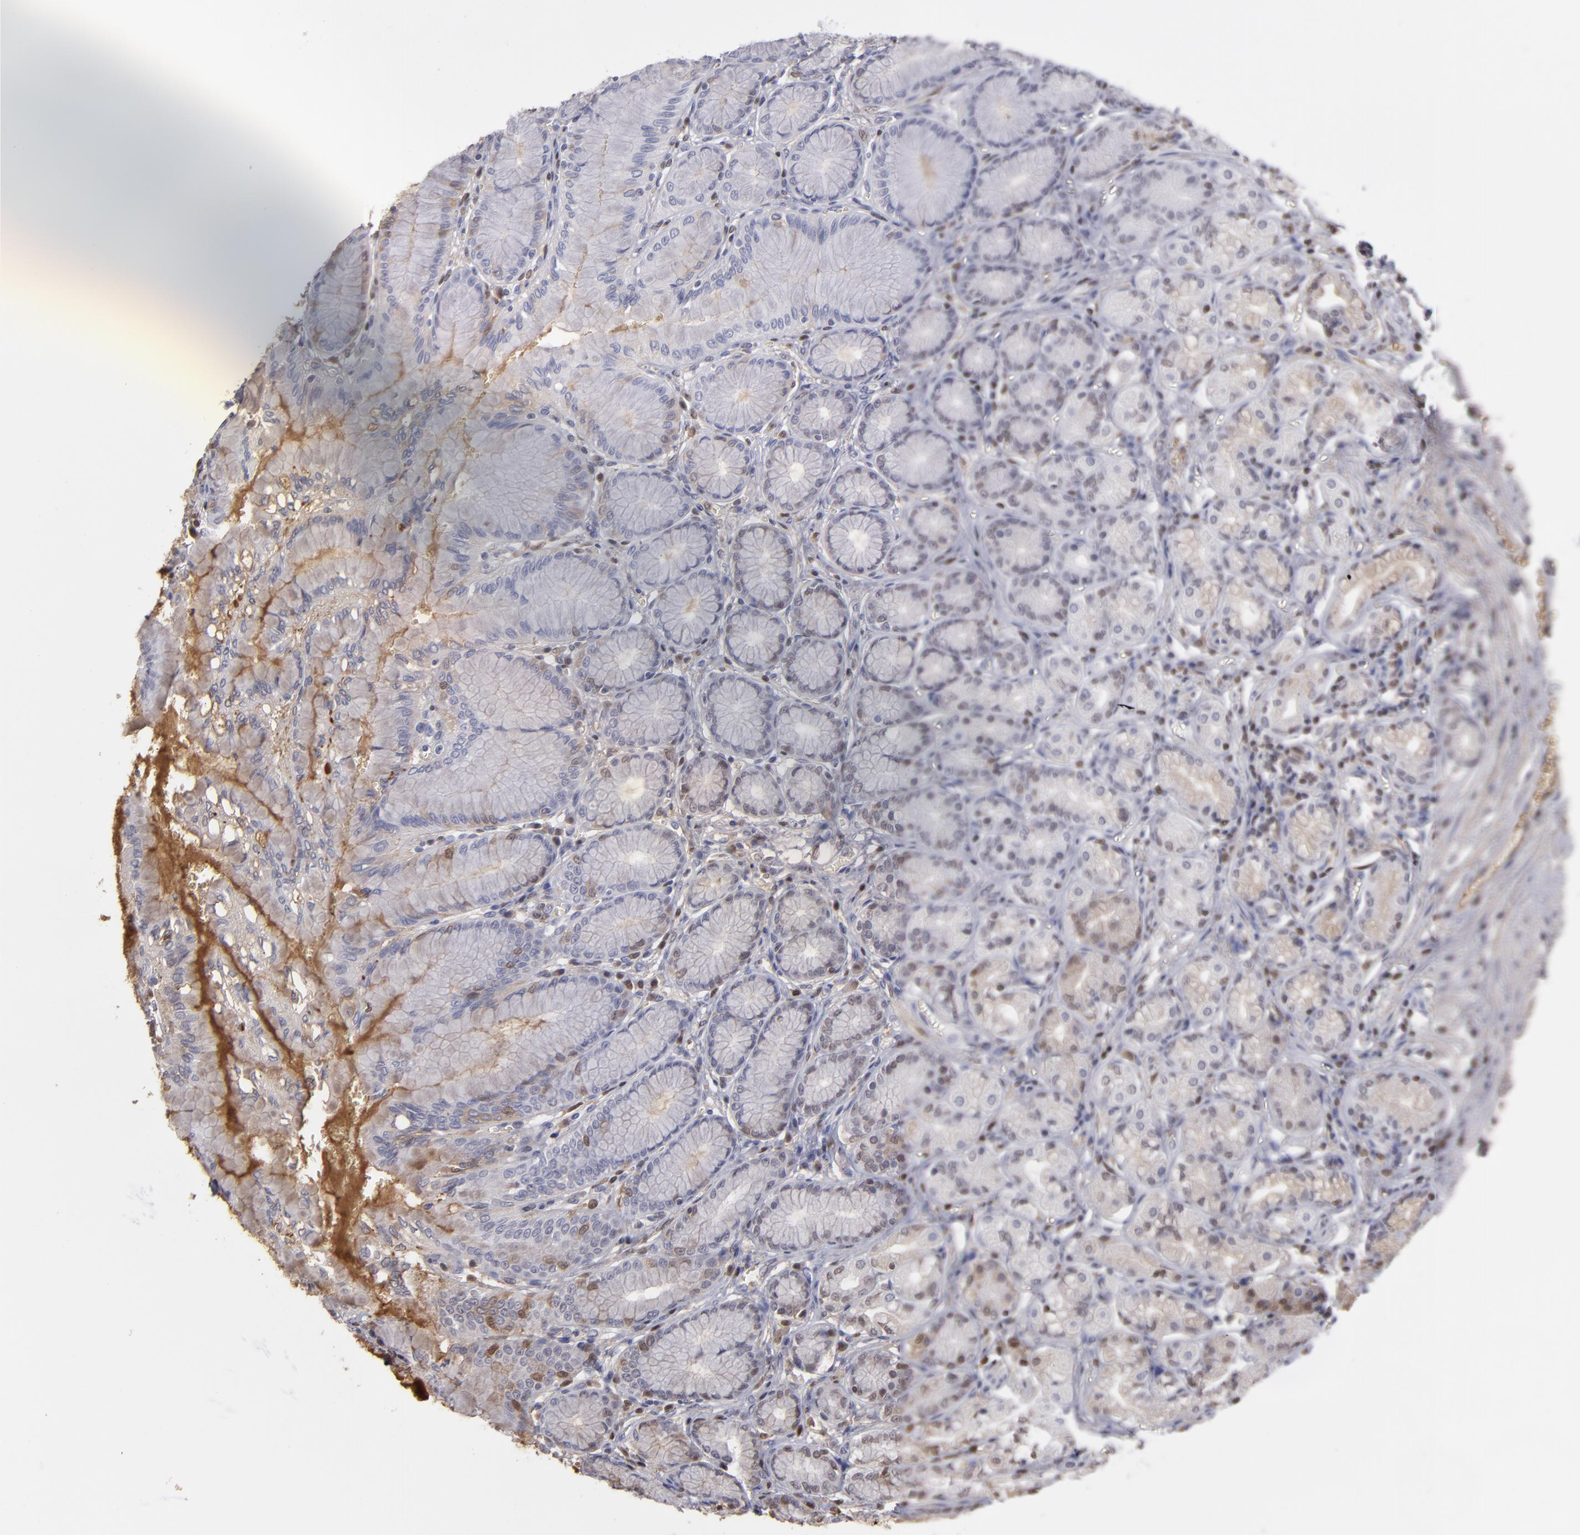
{"staining": {"intensity": "weak", "quantity": "<25%", "location": "nuclear"}, "tissue": "stomach", "cell_type": "Glandular cells", "image_type": "normal", "snomed": [{"axis": "morphology", "description": "Normal tissue, NOS"}, {"axis": "topography", "description": "Stomach"}, {"axis": "topography", "description": "Stomach, lower"}], "caption": "DAB (3,3'-diaminobenzidine) immunohistochemical staining of normal human stomach displays no significant staining in glandular cells. The staining is performed using DAB brown chromogen with nuclei counter-stained in using hematoxylin.", "gene": "SERPINA1", "patient": {"sex": "male", "age": 76}}